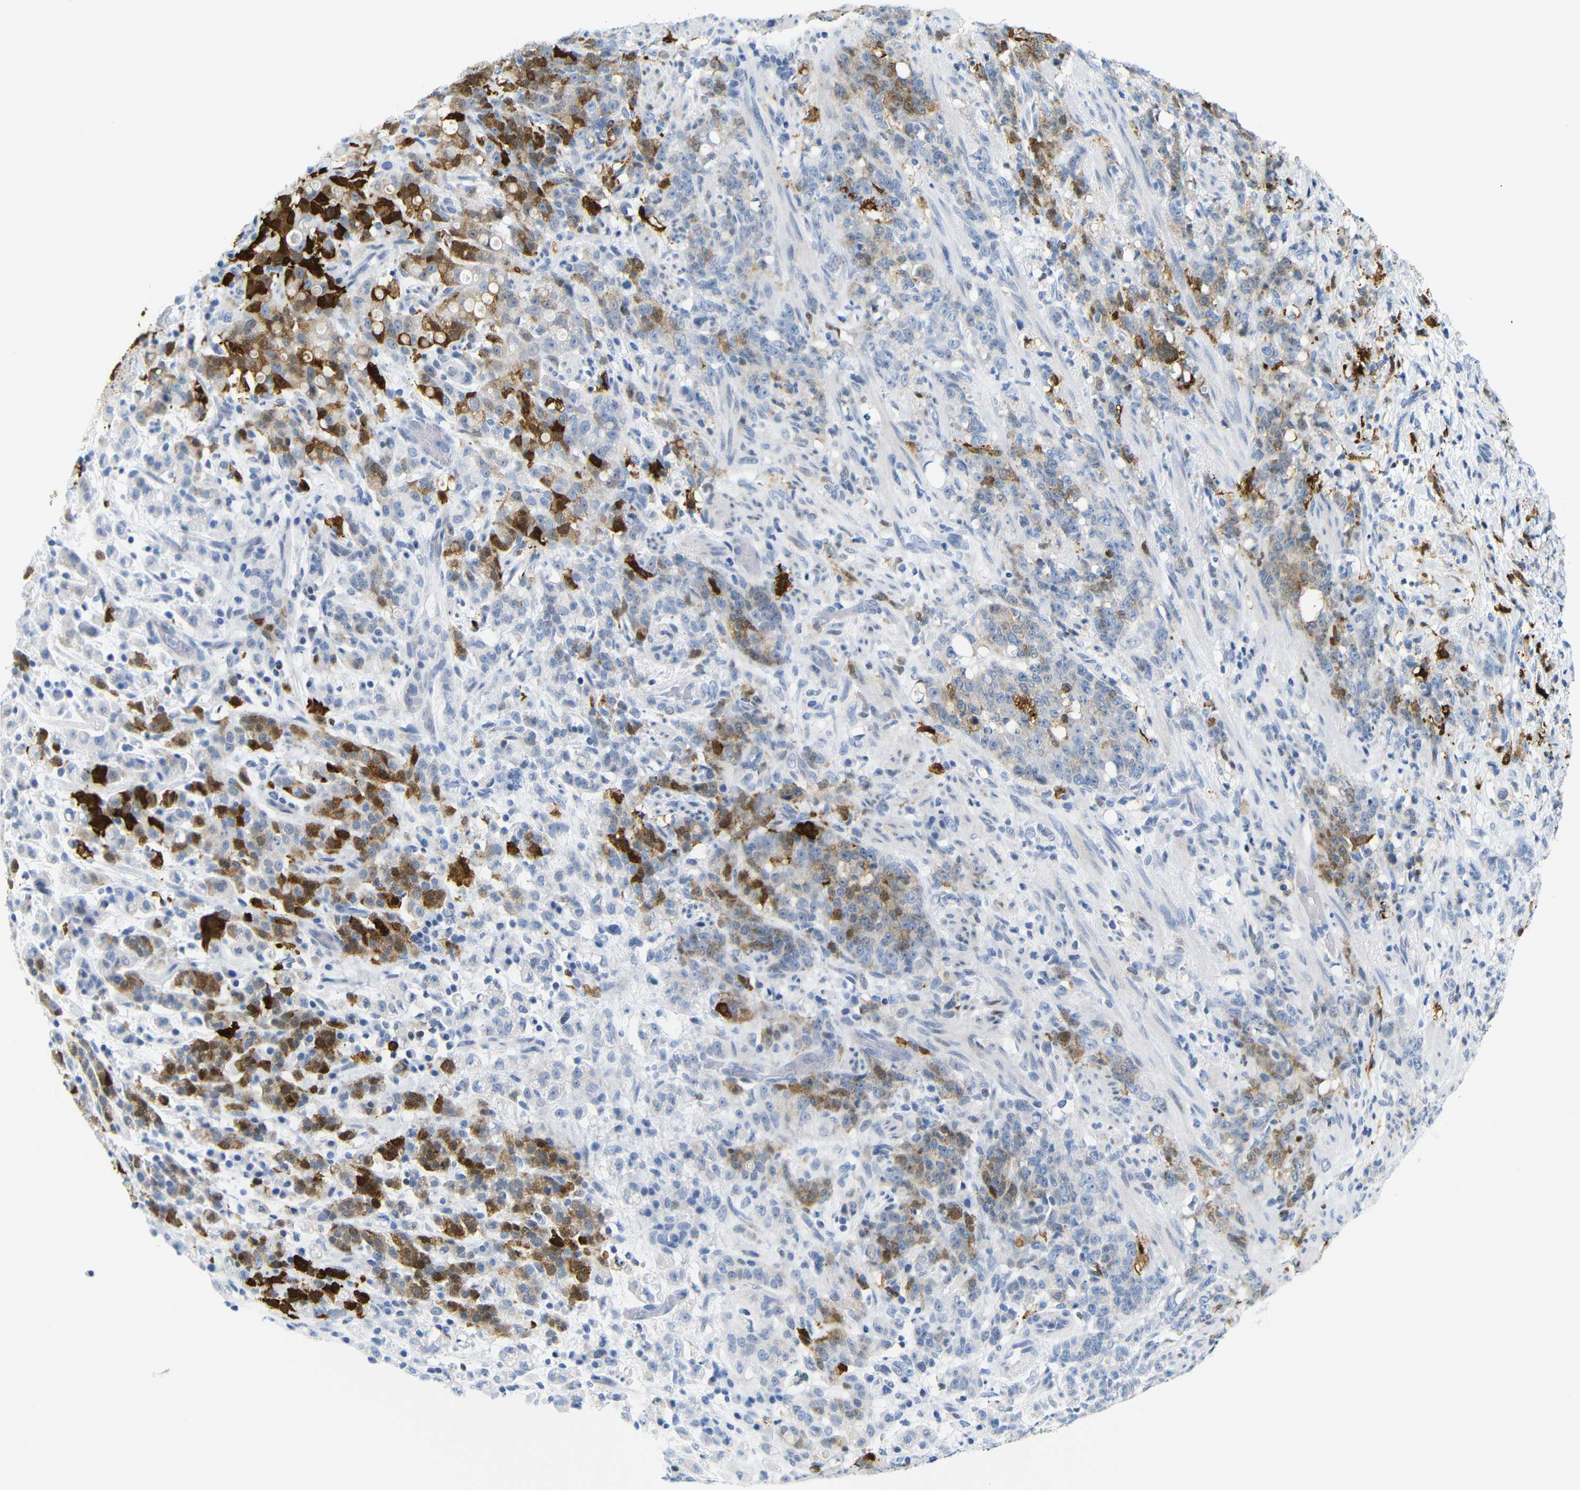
{"staining": {"intensity": "strong", "quantity": "25%-75%", "location": "cytoplasmic/membranous,nuclear"}, "tissue": "stomach cancer", "cell_type": "Tumor cells", "image_type": "cancer", "snomed": [{"axis": "morphology", "description": "Adenocarcinoma, NOS"}, {"axis": "topography", "description": "Stomach, lower"}], "caption": "Brown immunohistochemical staining in adenocarcinoma (stomach) exhibits strong cytoplasmic/membranous and nuclear positivity in approximately 25%-75% of tumor cells. The staining was performed using DAB to visualize the protein expression in brown, while the nuclei were stained in blue with hematoxylin (Magnification: 20x).", "gene": "MT1A", "patient": {"sex": "male", "age": 88}}